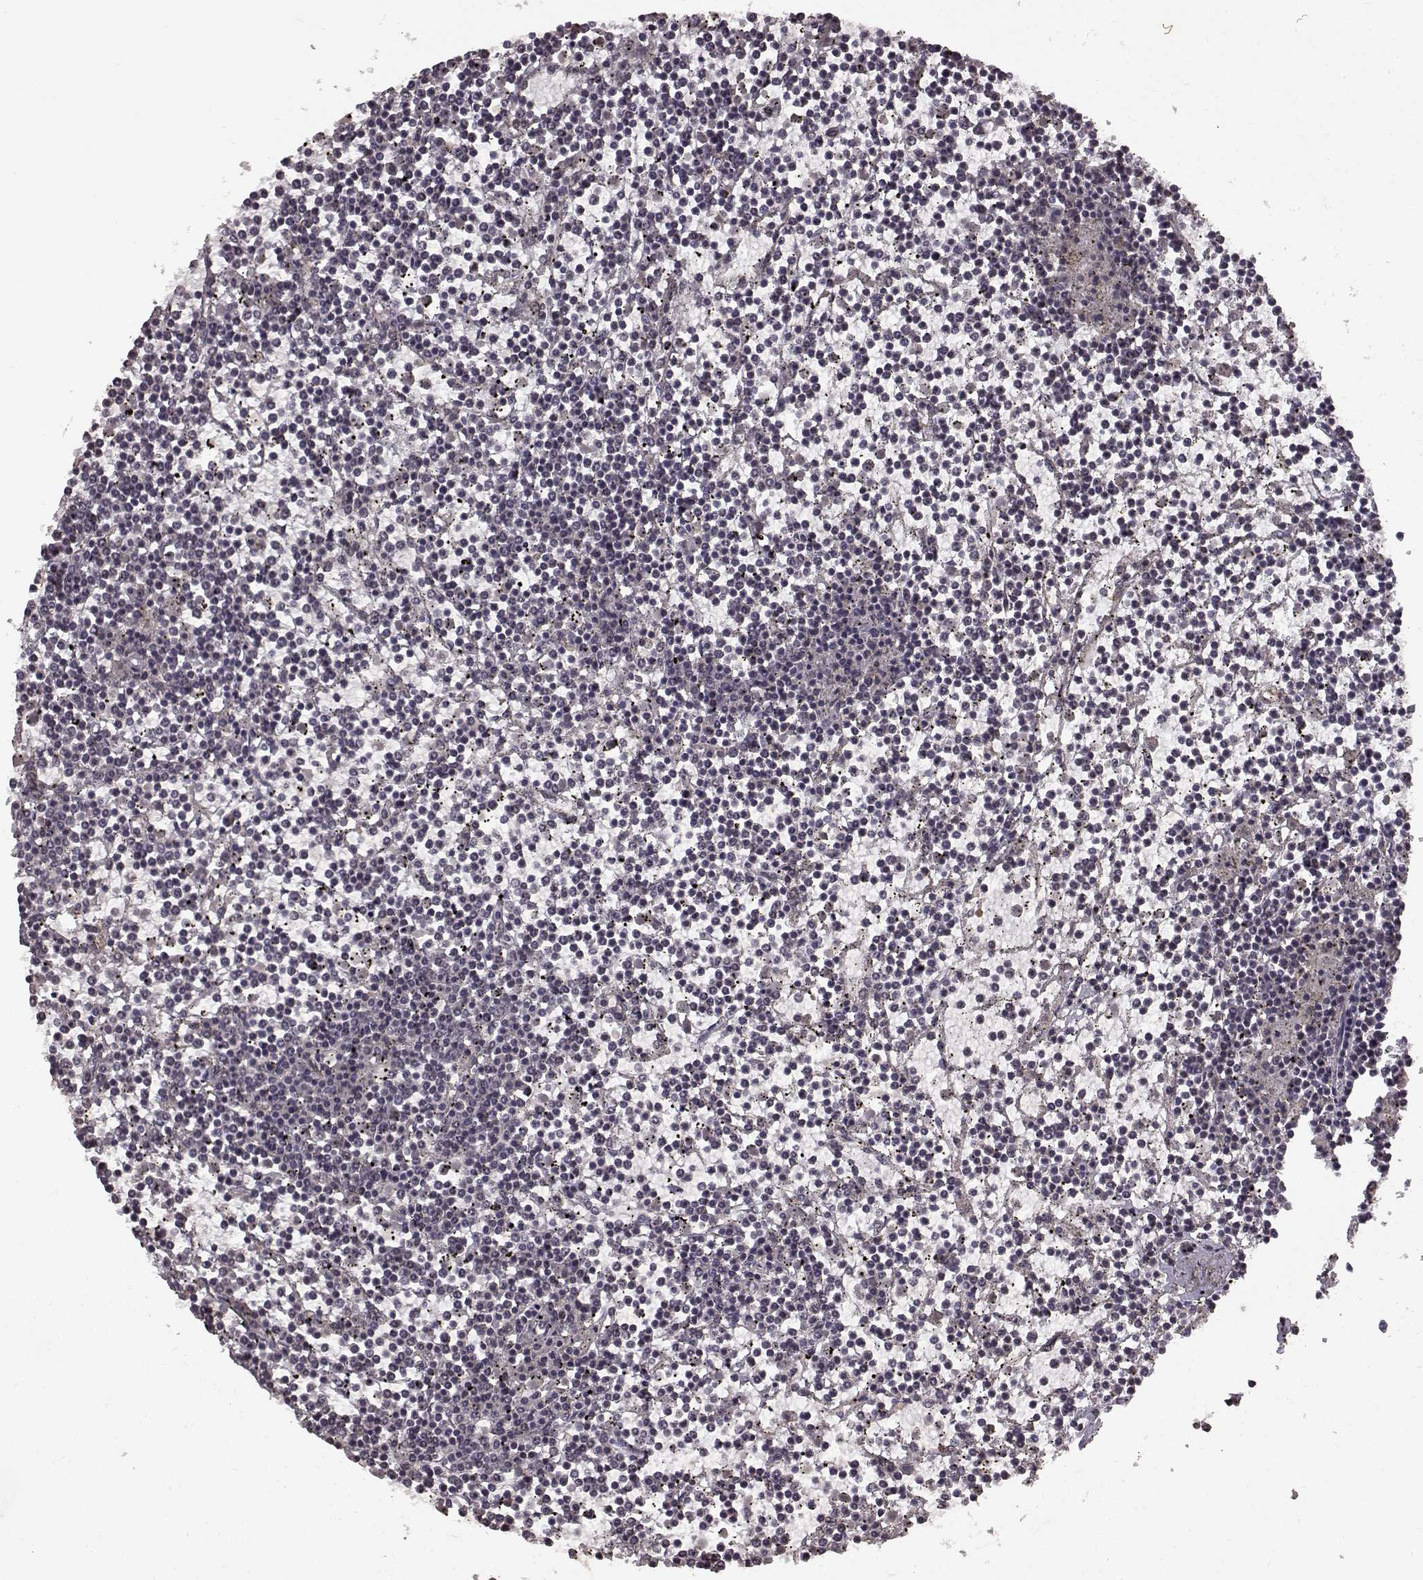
{"staining": {"intensity": "negative", "quantity": "none", "location": "none"}, "tissue": "lymphoma", "cell_type": "Tumor cells", "image_type": "cancer", "snomed": [{"axis": "morphology", "description": "Malignant lymphoma, non-Hodgkin's type, Low grade"}, {"axis": "topography", "description": "Spleen"}], "caption": "High power microscopy micrograph of an immunohistochemistry photomicrograph of malignant lymphoma, non-Hodgkin's type (low-grade), revealing no significant expression in tumor cells.", "gene": "NTRK2", "patient": {"sex": "female", "age": 19}}